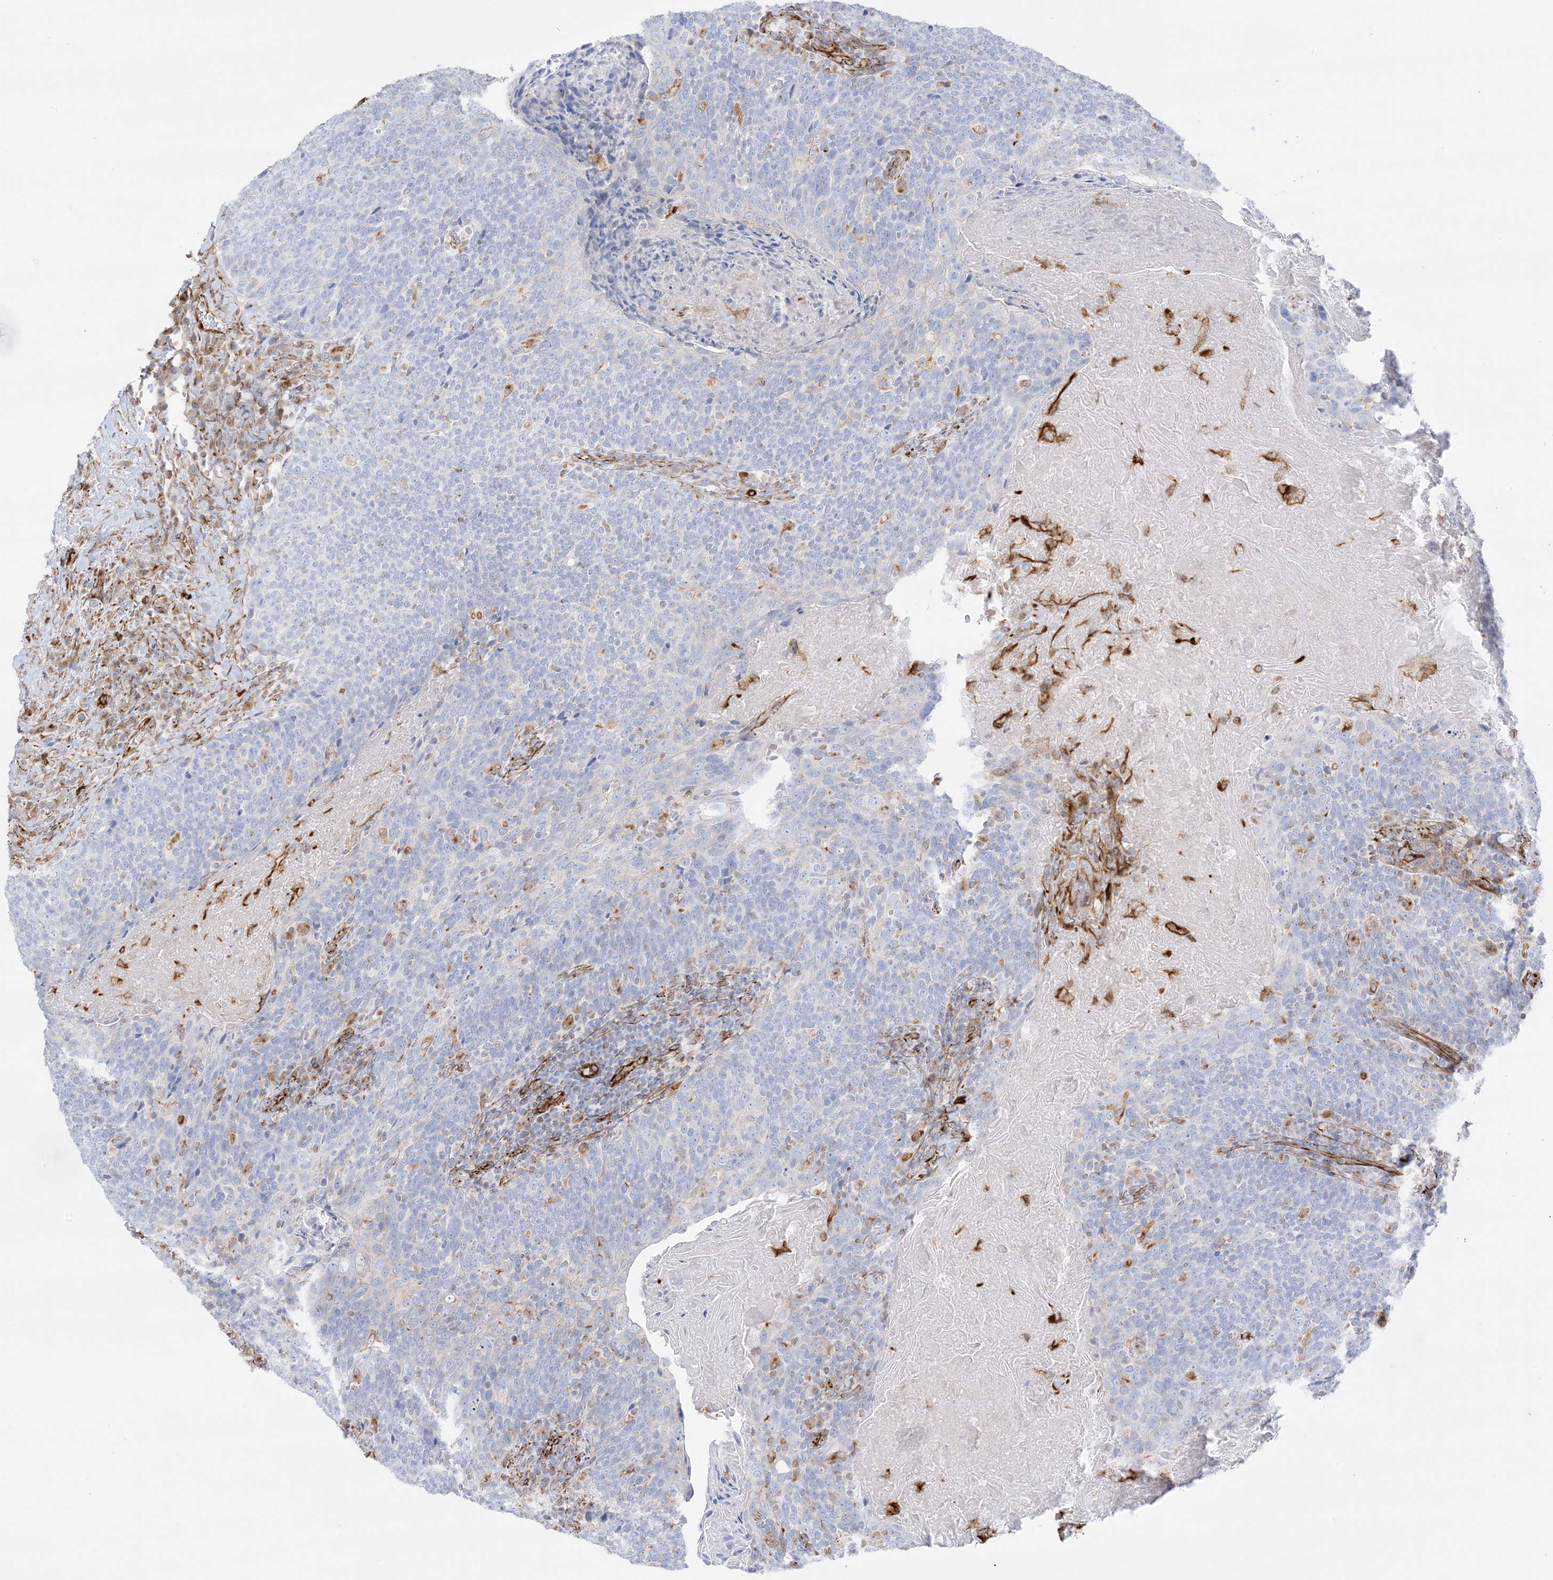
{"staining": {"intensity": "negative", "quantity": "none", "location": "none"}, "tissue": "head and neck cancer", "cell_type": "Tumor cells", "image_type": "cancer", "snomed": [{"axis": "morphology", "description": "Squamous cell carcinoma, NOS"}, {"axis": "morphology", "description": "Squamous cell carcinoma, metastatic, NOS"}, {"axis": "topography", "description": "Lymph node"}, {"axis": "topography", "description": "Head-Neck"}], "caption": "The immunohistochemistry (IHC) histopathology image has no significant staining in tumor cells of head and neck metastatic squamous cell carcinoma tissue.", "gene": "PID1", "patient": {"sex": "male", "age": 62}}